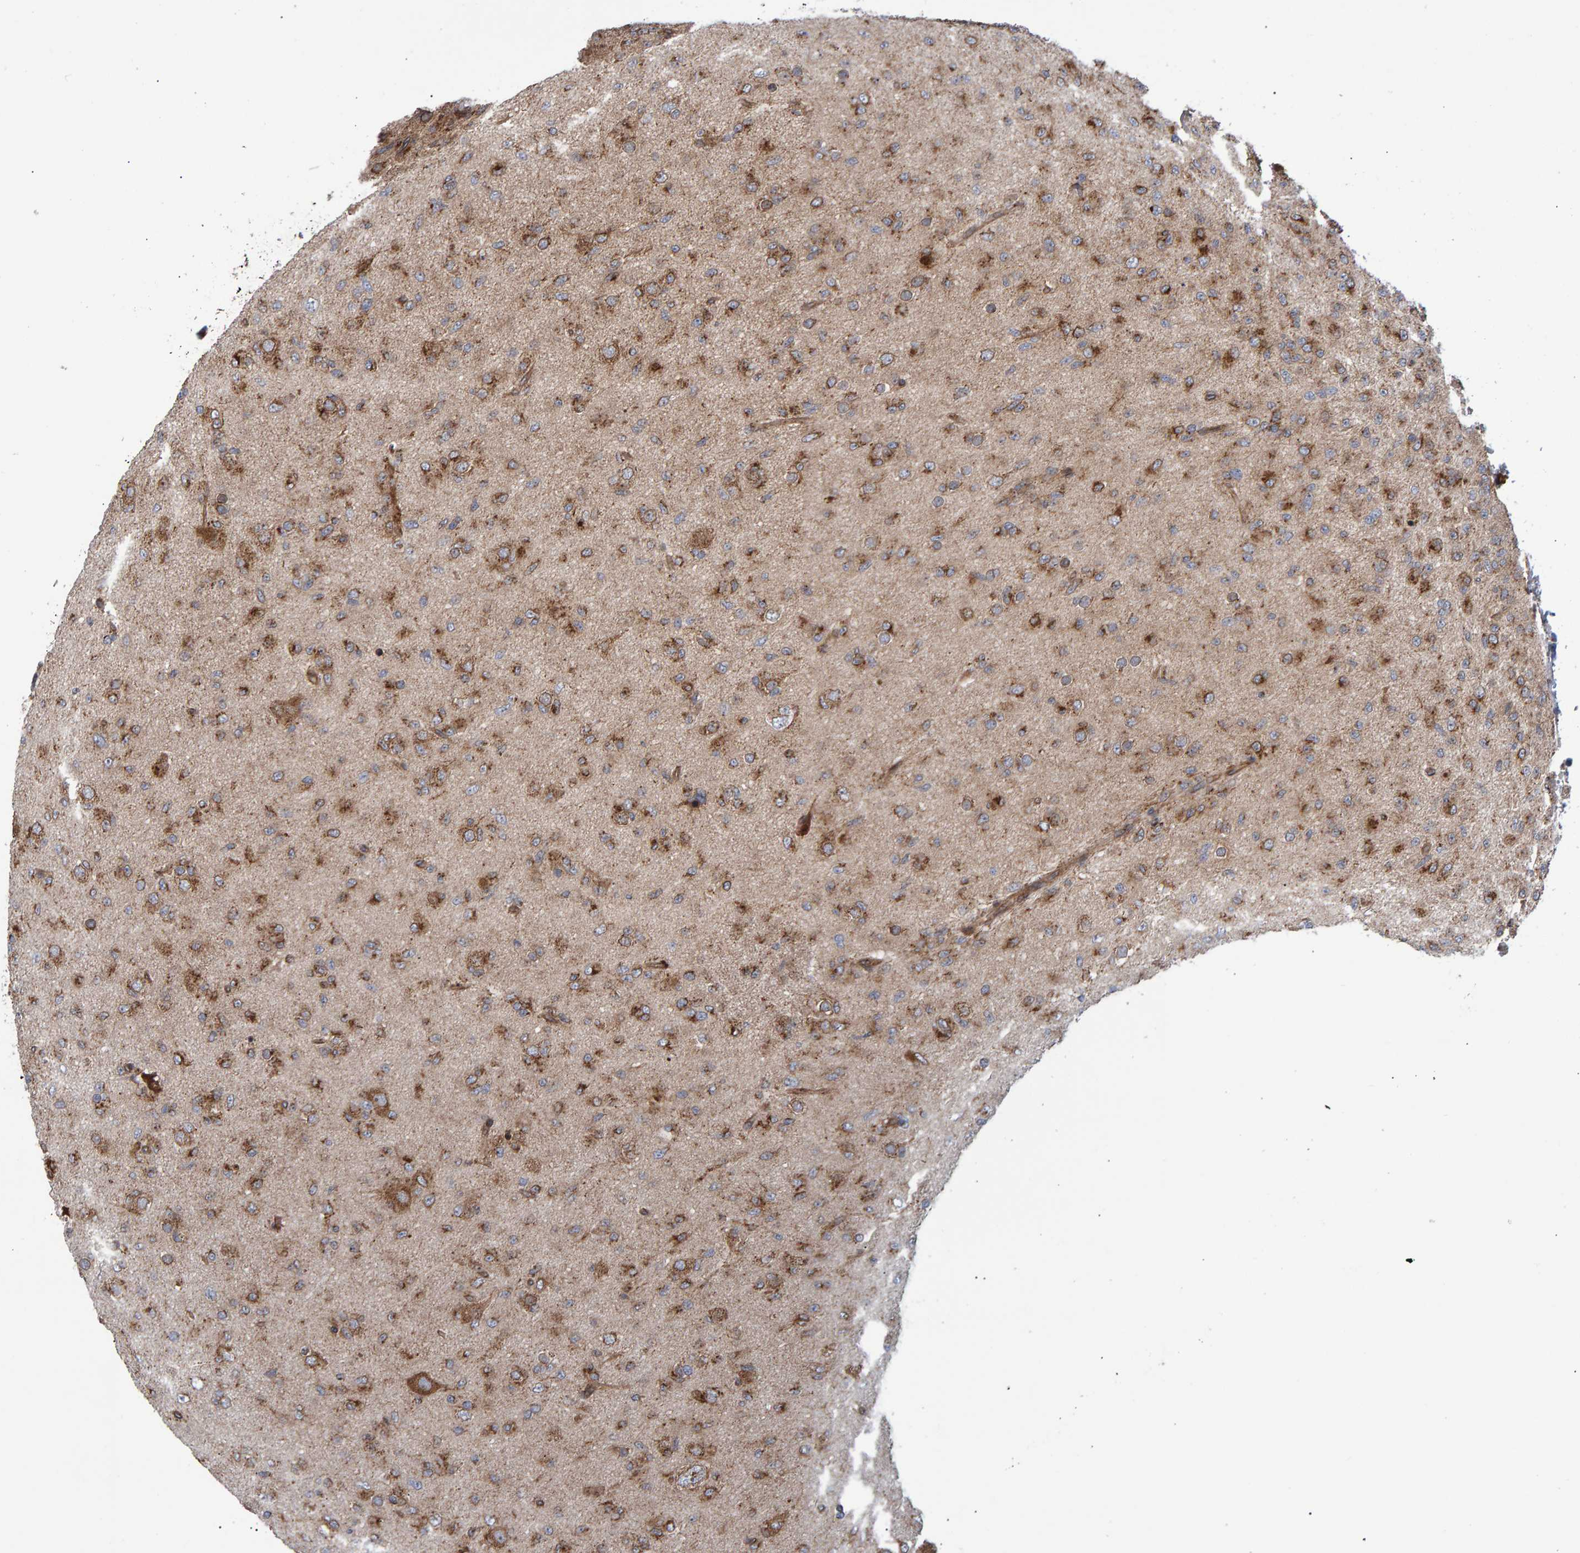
{"staining": {"intensity": "moderate", "quantity": ">75%", "location": "cytoplasmic/membranous"}, "tissue": "glioma", "cell_type": "Tumor cells", "image_type": "cancer", "snomed": [{"axis": "morphology", "description": "Glioma, malignant, Low grade"}, {"axis": "topography", "description": "Brain"}], "caption": "Immunohistochemistry of human malignant low-grade glioma exhibits medium levels of moderate cytoplasmic/membranous staining in about >75% of tumor cells.", "gene": "FAM117A", "patient": {"sex": "male", "age": 65}}